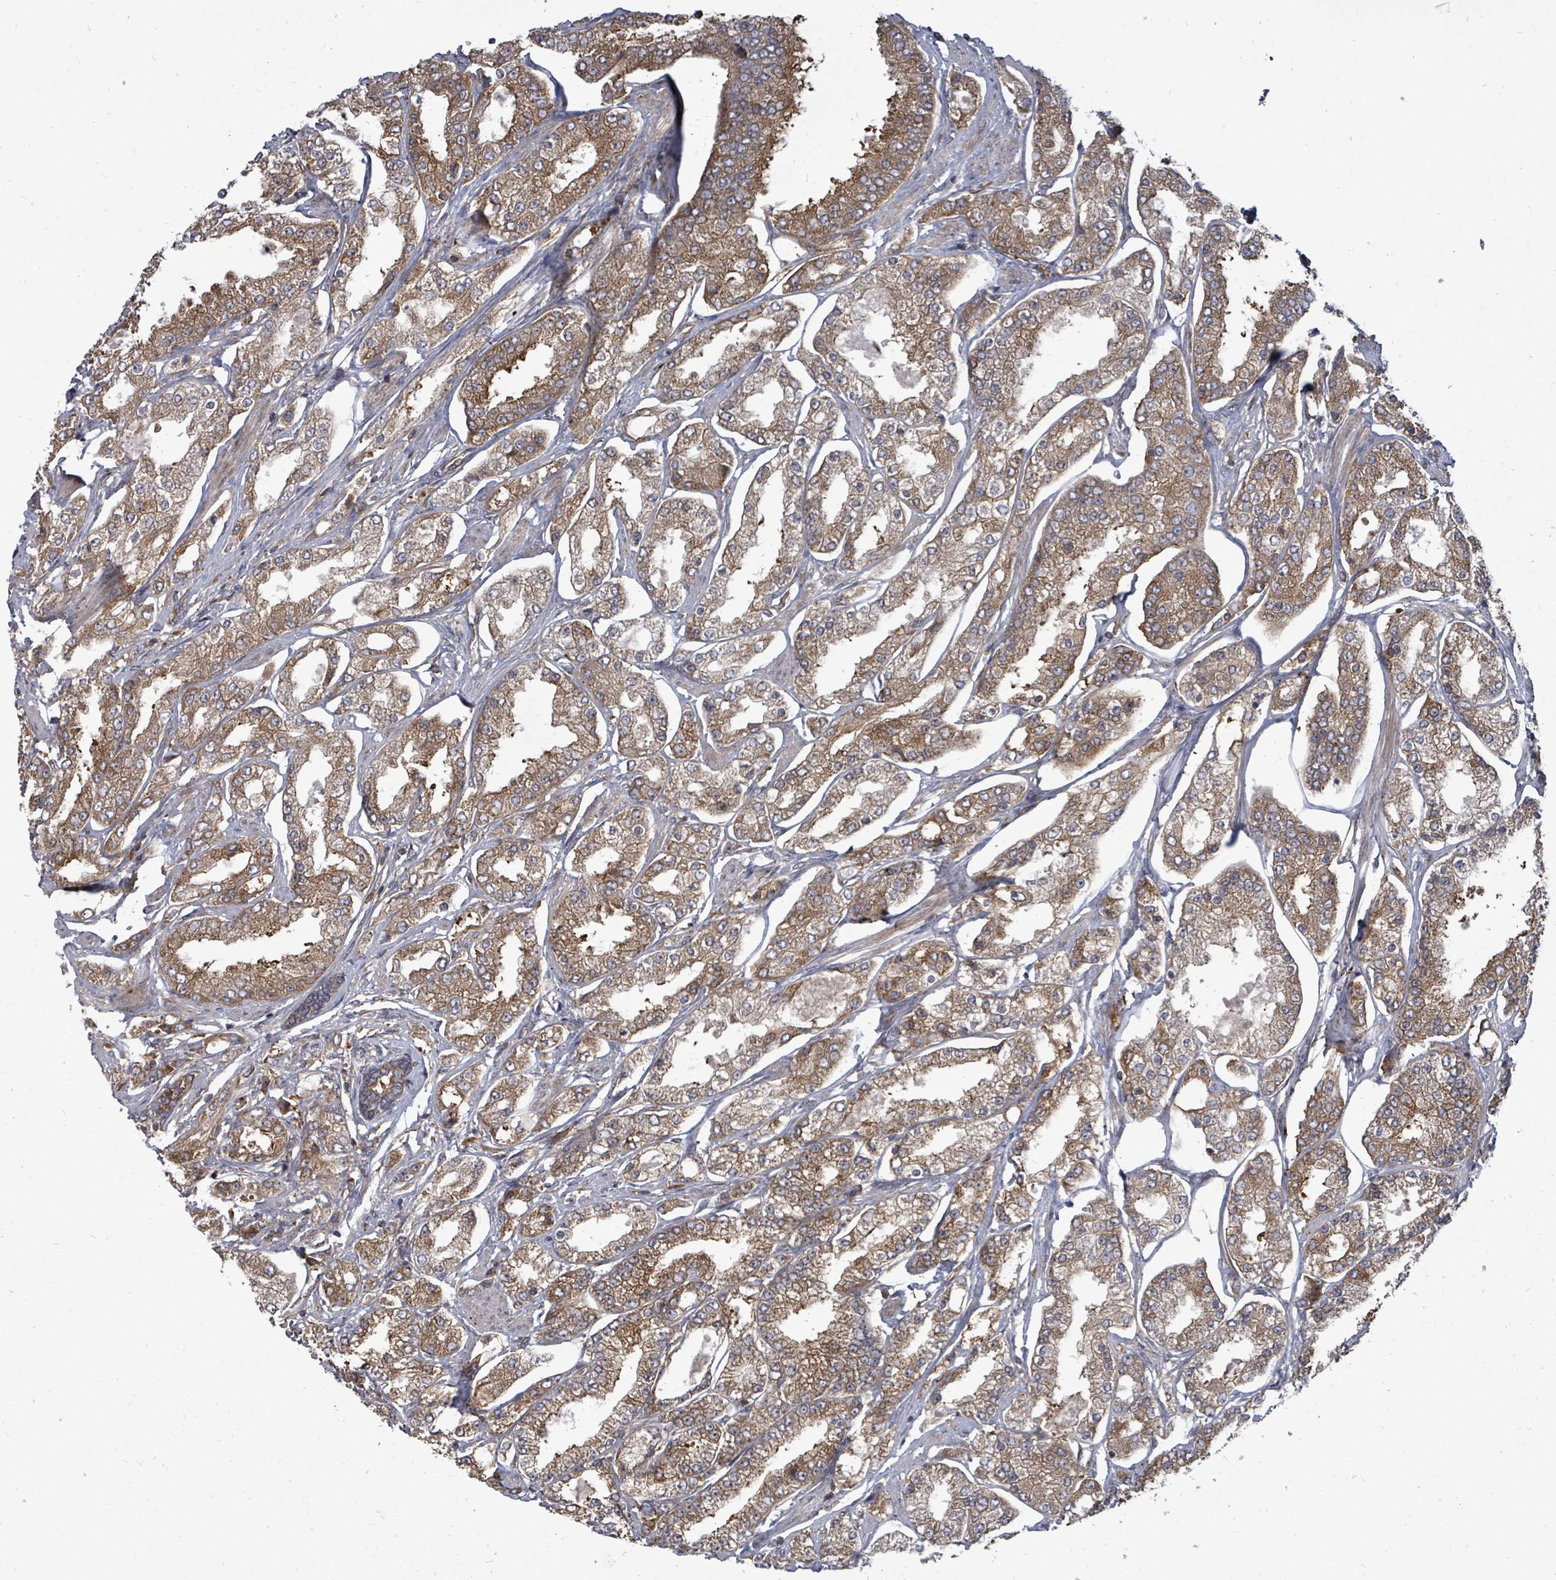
{"staining": {"intensity": "moderate", "quantity": ">75%", "location": "cytoplasmic/membranous"}, "tissue": "prostate cancer", "cell_type": "Tumor cells", "image_type": "cancer", "snomed": [{"axis": "morphology", "description": "Adenocarcinoma, High grade"}, {"axis": "topography", "description": "Prostate"}], "caption": "DAB immunohistochemical staining of human prostate cancer demonstrates moderate cytoplasmic/membranous protein positivity in approximately >75% of tumor cells.", "gene": "EIF3C", "patient": {"sex": "male", "age": 69}}